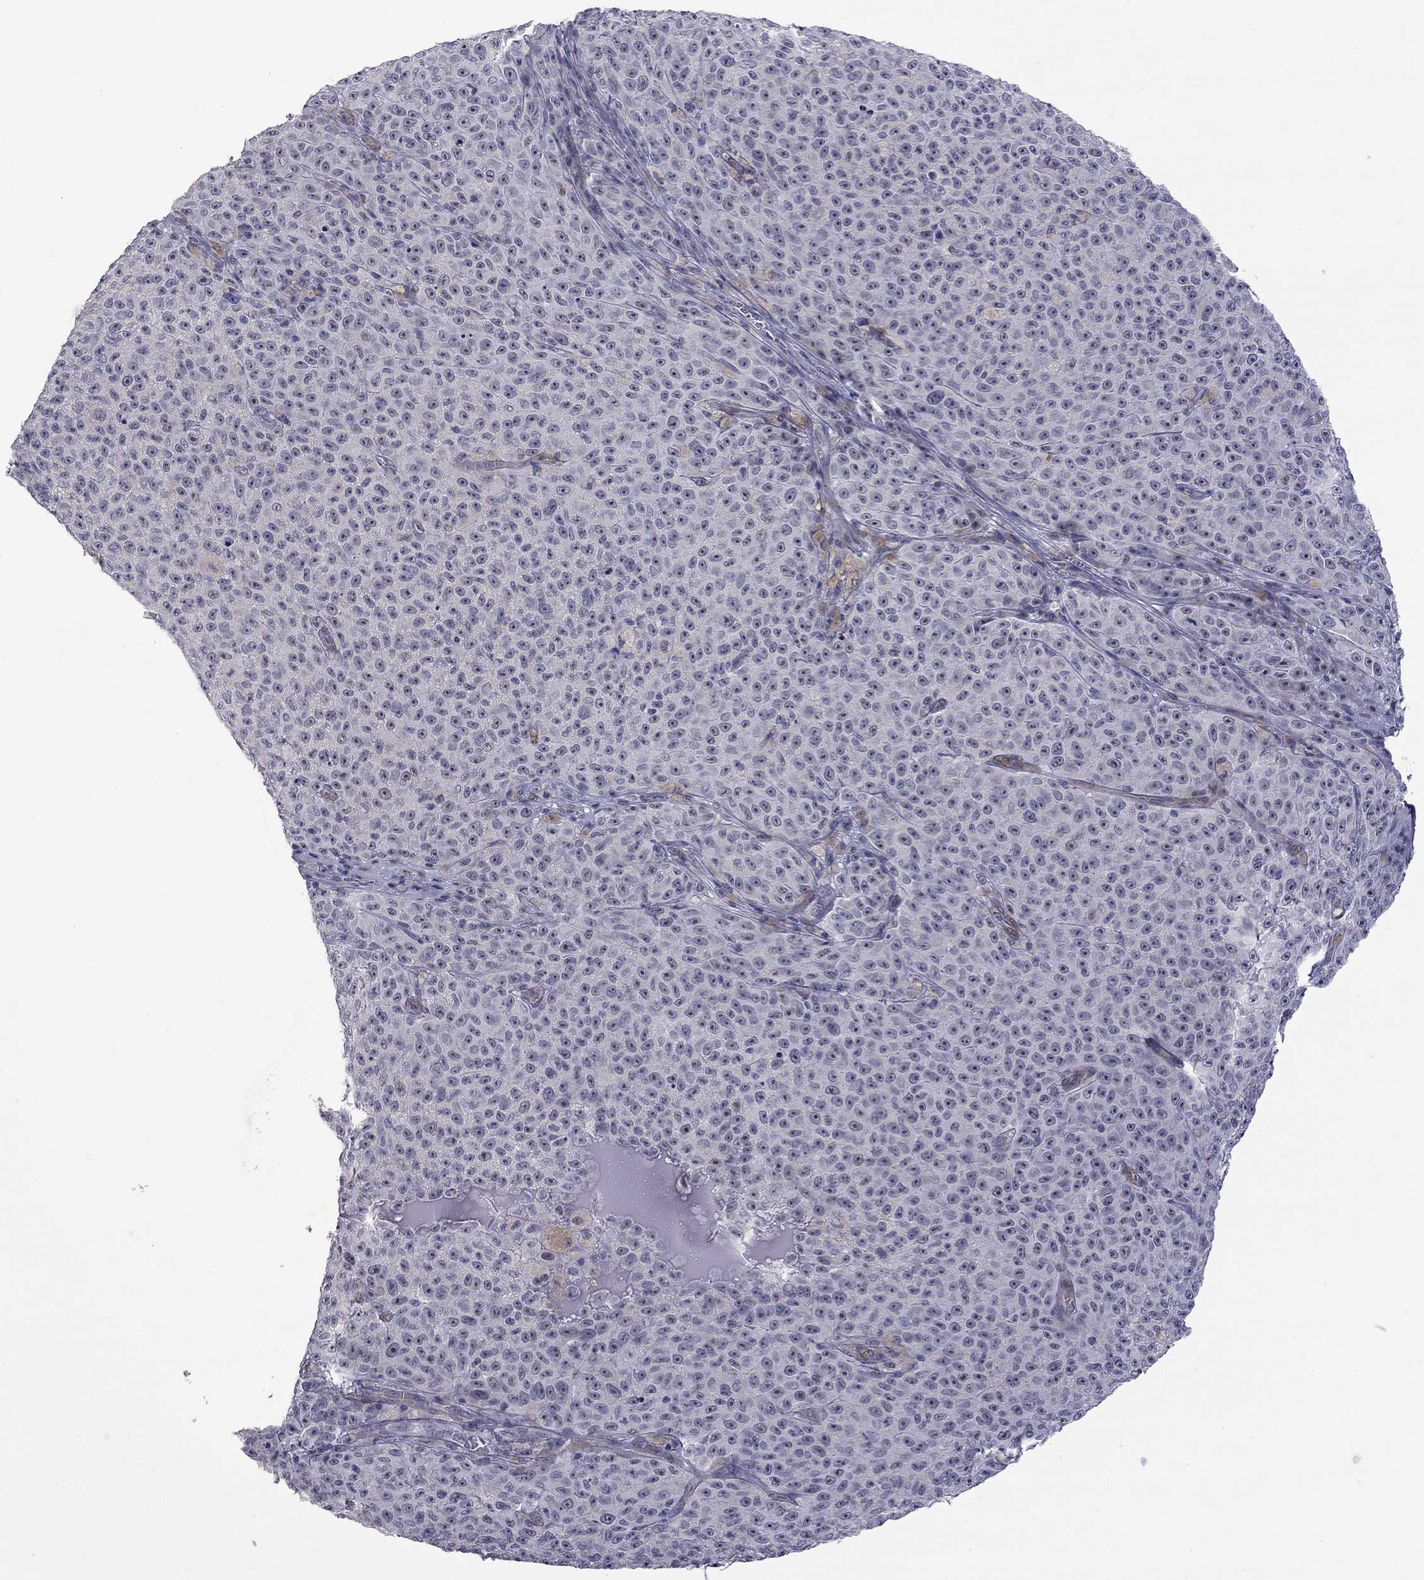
{"staining": {"intensity": "negative", "quantity": "none", "location": "none"}, "tissue": "melanoma", "cell_type": "Tumor cells", "image_type": "cancer", "snomed": [{"axis": "morphology", "description": "Malignant melanoma, NOS"}, {"axis": "topography", "description": "Skin"}], "caption": "Immunohistochemistry histopathology image of neoplastic tissue: human malignant melanoma stained with DAB (3,3'-diaminobenzidine) reveals no significant protein expression in tumor cells. (Immunohistochemistry (ihc), brightfield microscopy, high magnification).", "gene": "GSG1L", "patient": {"sex": "female", "age": 82}}